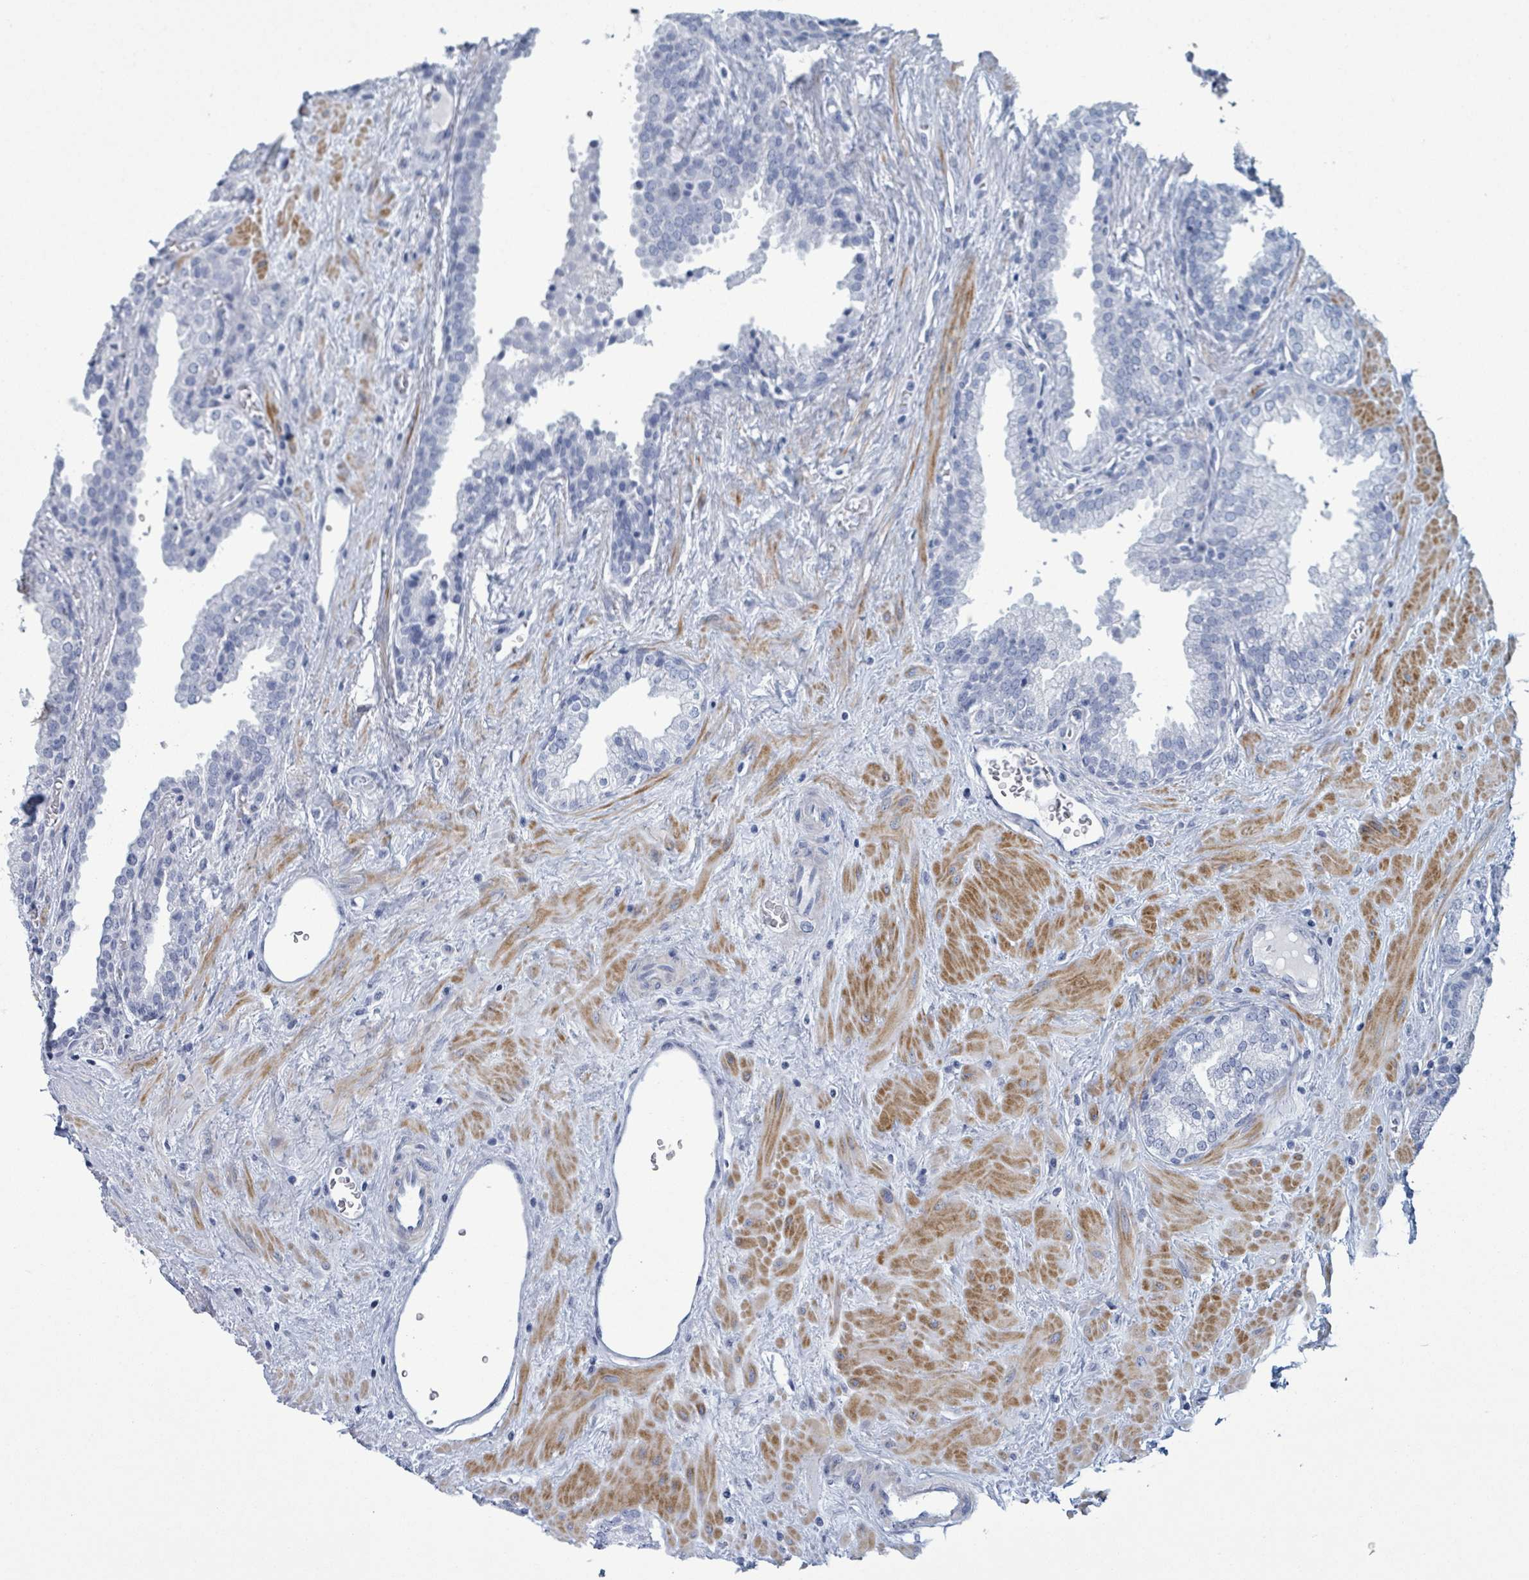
{"staining": {"intensity": "negative", "quantity": "none", "location": "none"}, "tissue": "prostate", "cell_type": "Glandular cells", "image_type": "normal", "snomed": [{"axis": "morphology", "description": "Normal tissue, NOS"}, {"axis": "topography", "description": "Prostate"}], "caption": "Immunohistochemistry image of normal prostate: human prostate stained with DAB reveals no significant protein staining in glandular cells. (Stains: DAB (3,3'-diaminobenzidine) IHC with hematoxylin counter stain, Microscopy: brightfield microscopy at high magnification).", "gene": "ZNF771", "patient": {"sex": "male", "age": 51}}